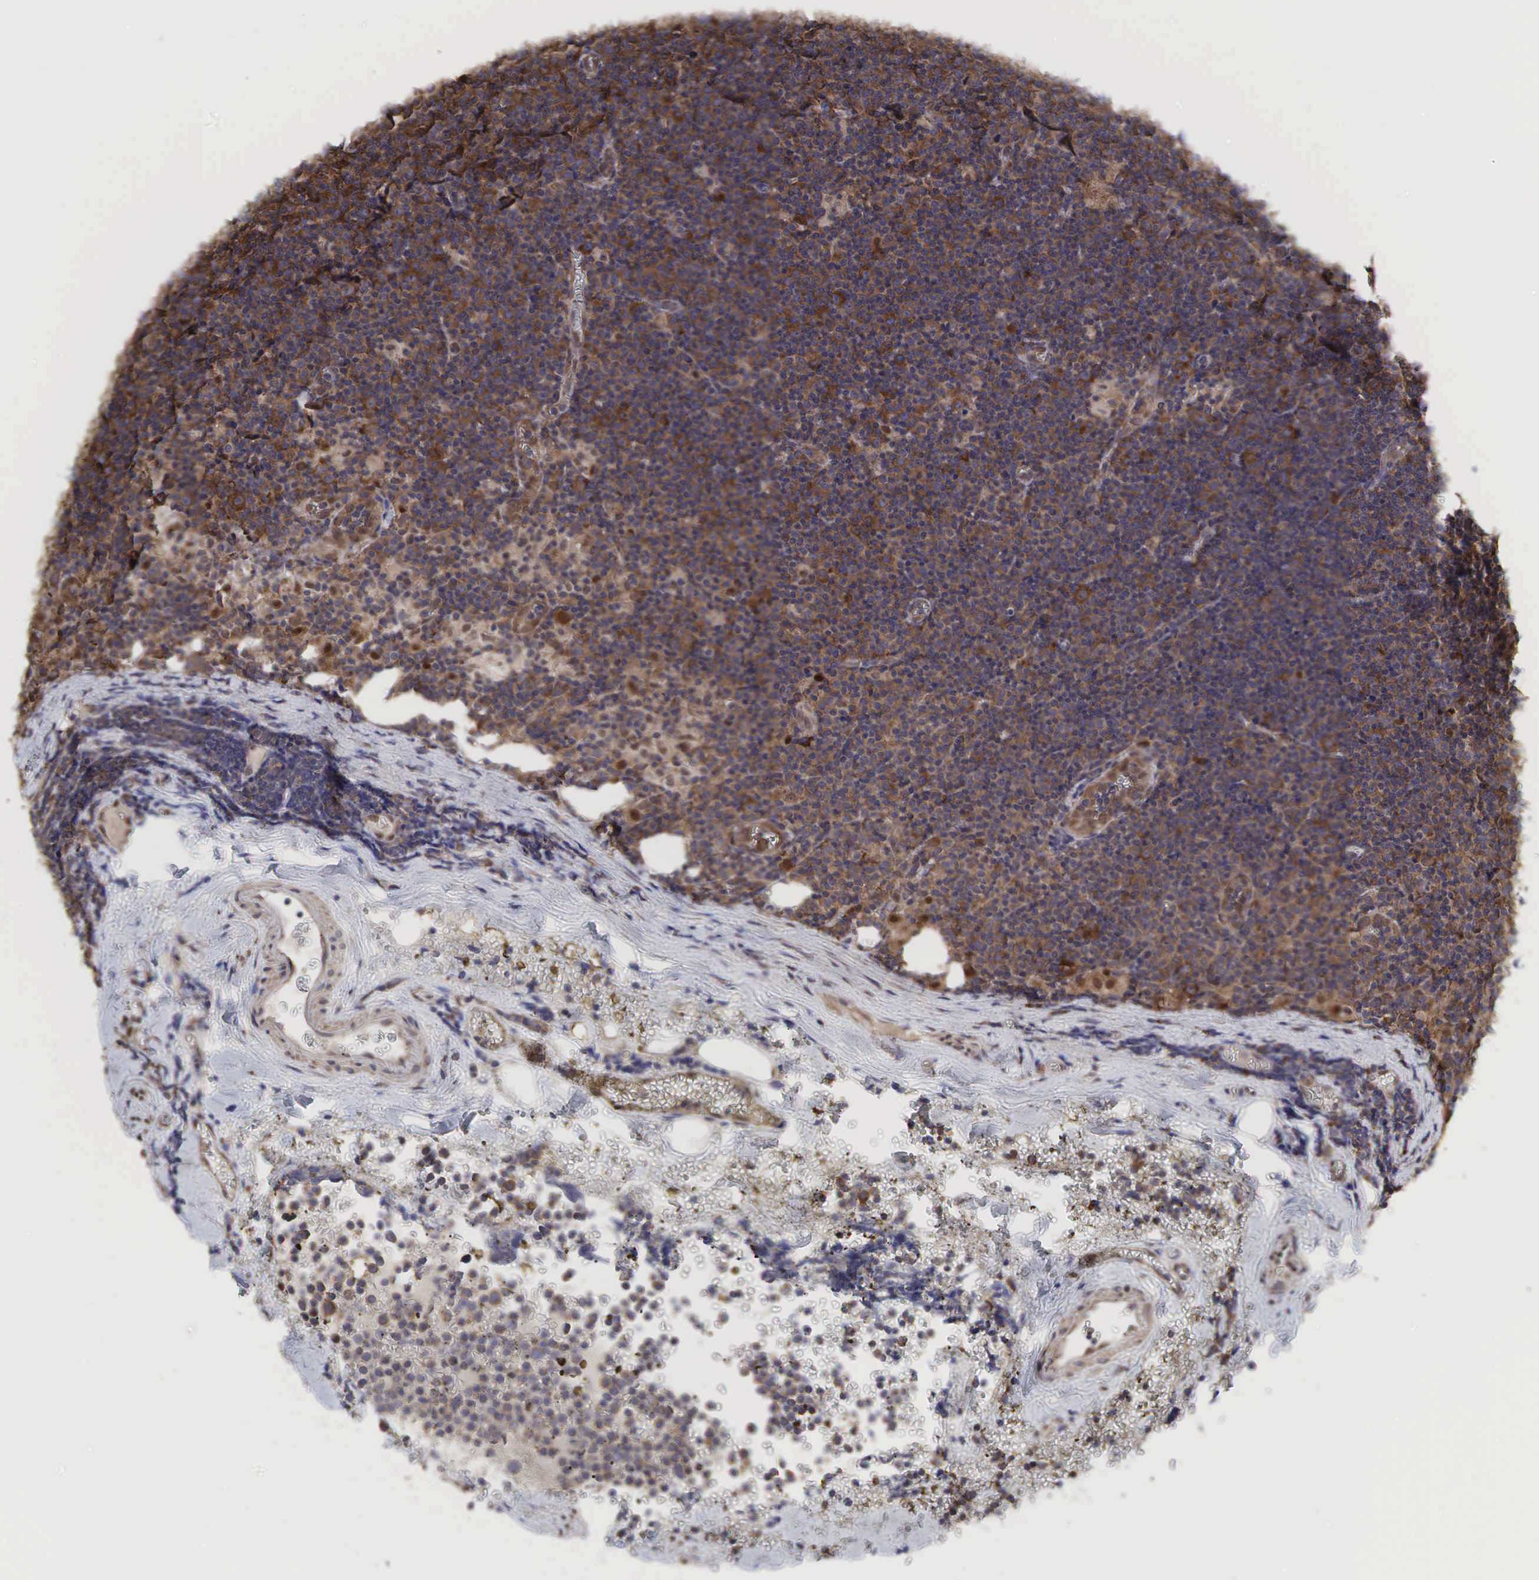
{"staining": {"intensity": "weak", "quantity": ">75%", "location": "cytoplasmic/membranous"}, "tissue": "lymphoma", "cell_type": "Tumor cells", "image_type": "cancer", "snomed": [{"axis": "morphology", "description": "Malignant lymphoma, non-Hodgkin's type, Low grade"}, {"axis": "topography", "description": "Lymph node"}], "caption": "An IHC micrograph of neoplastic tissue is shown. Protein staining in brown highlights weak cytoplasmic/membranous positivity in malignant lymphoma, non-Hodgkin's type (low-grade) within tumor cells.", "gene": "PABPC5", "patient": {"sex": "male", "age": 57}}